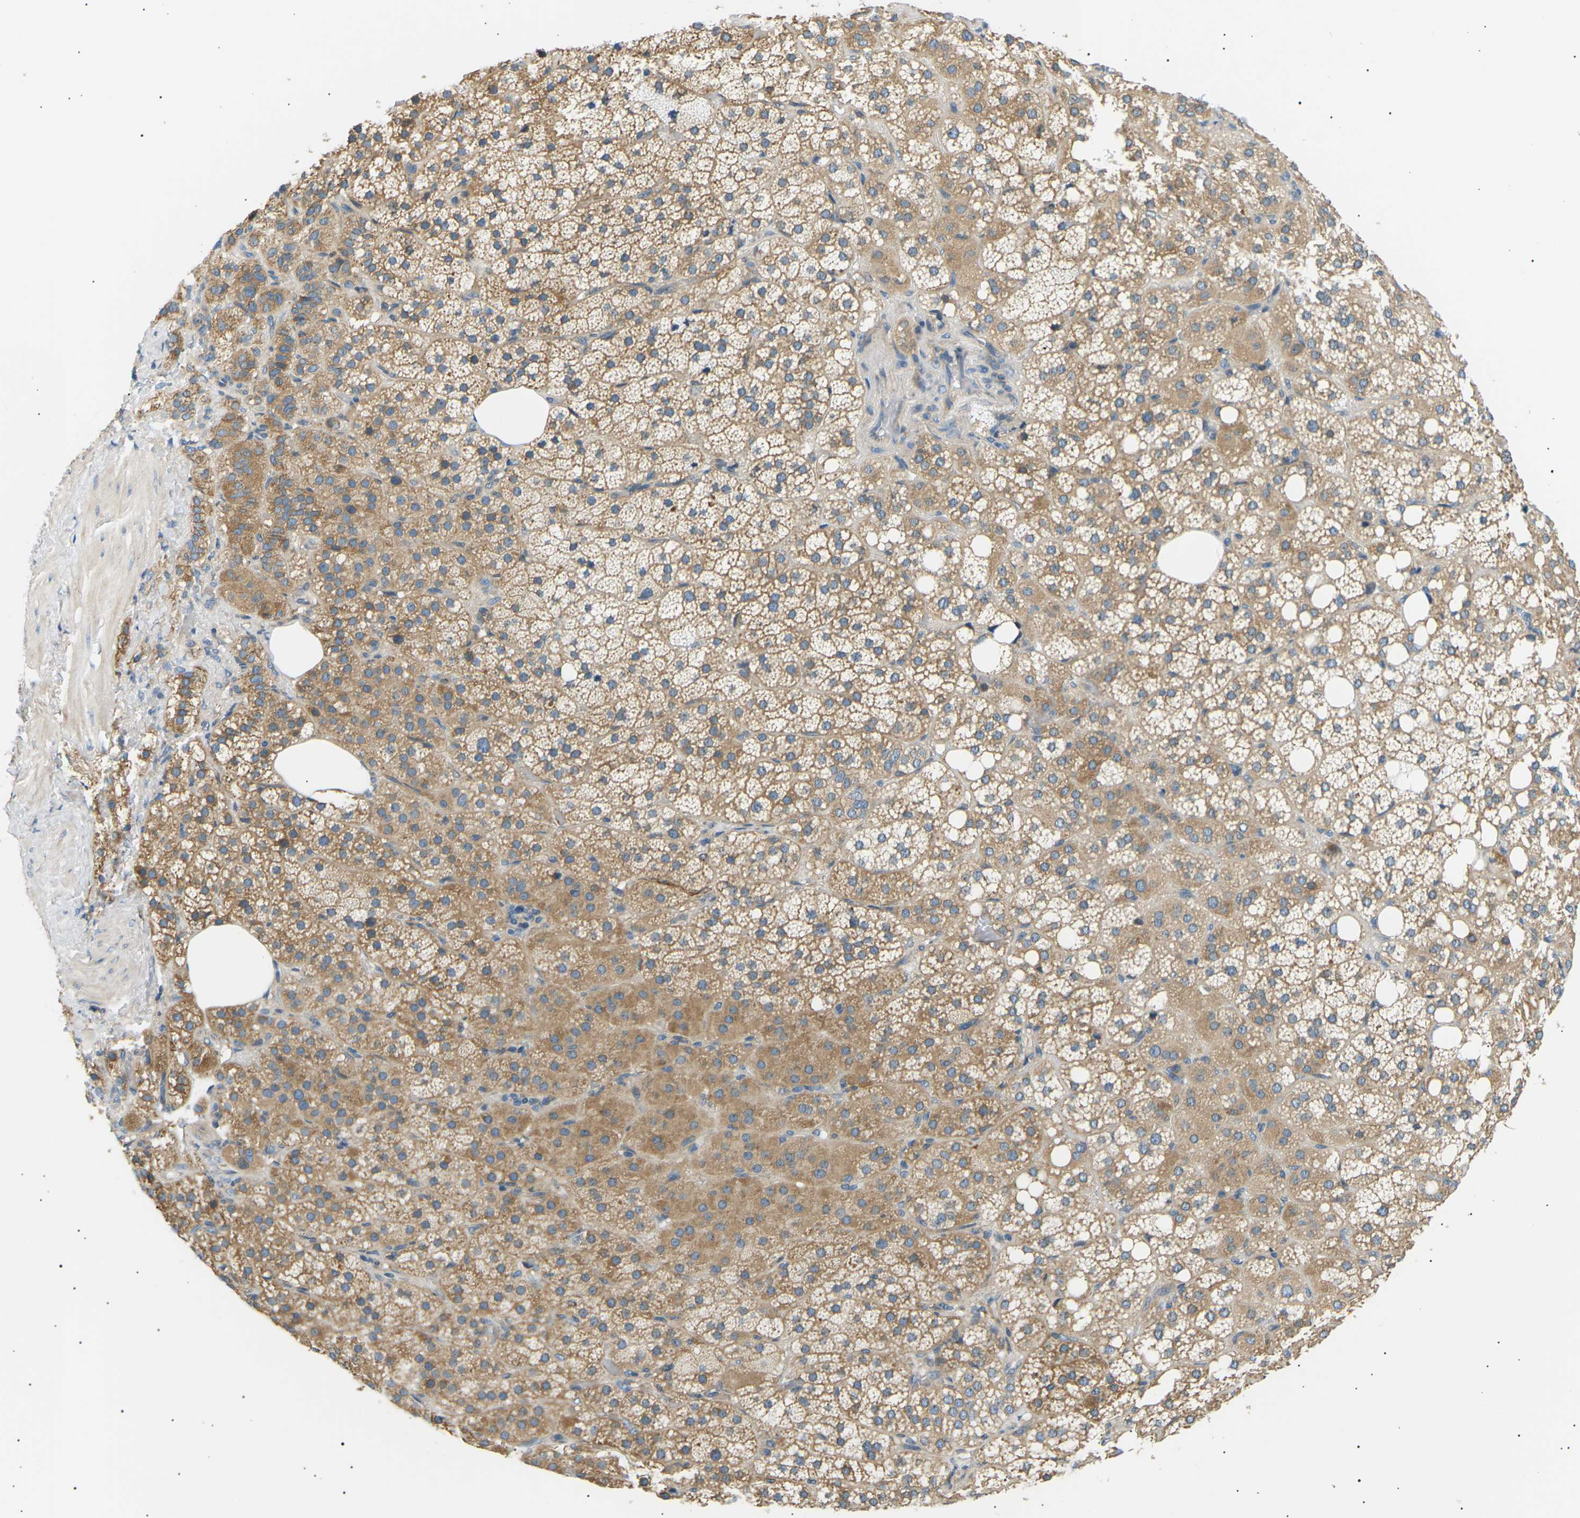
{"staining": {"intensity": "moderate", "quantity": ">75%", "location": "cytoplasmic/membranous"}, "tissue": "adrenal gland", "cell_type": "Glandular cells", "image_type": "normal", "snomed": [{"axis": "morphology", "description": "Normal tissue, NOS"}, {"axis": "topography", "description": "Adrenal gland"}], "caption": "The micrograph shows immunohistochemical staining of unremarkable adrenal gland. There is moderate cytoplasmic/membranous positivity is appreciated in about >75% of glandular cells.", "gene": "TBC1D8", "patient": {"sex": "female", "age": 59}}